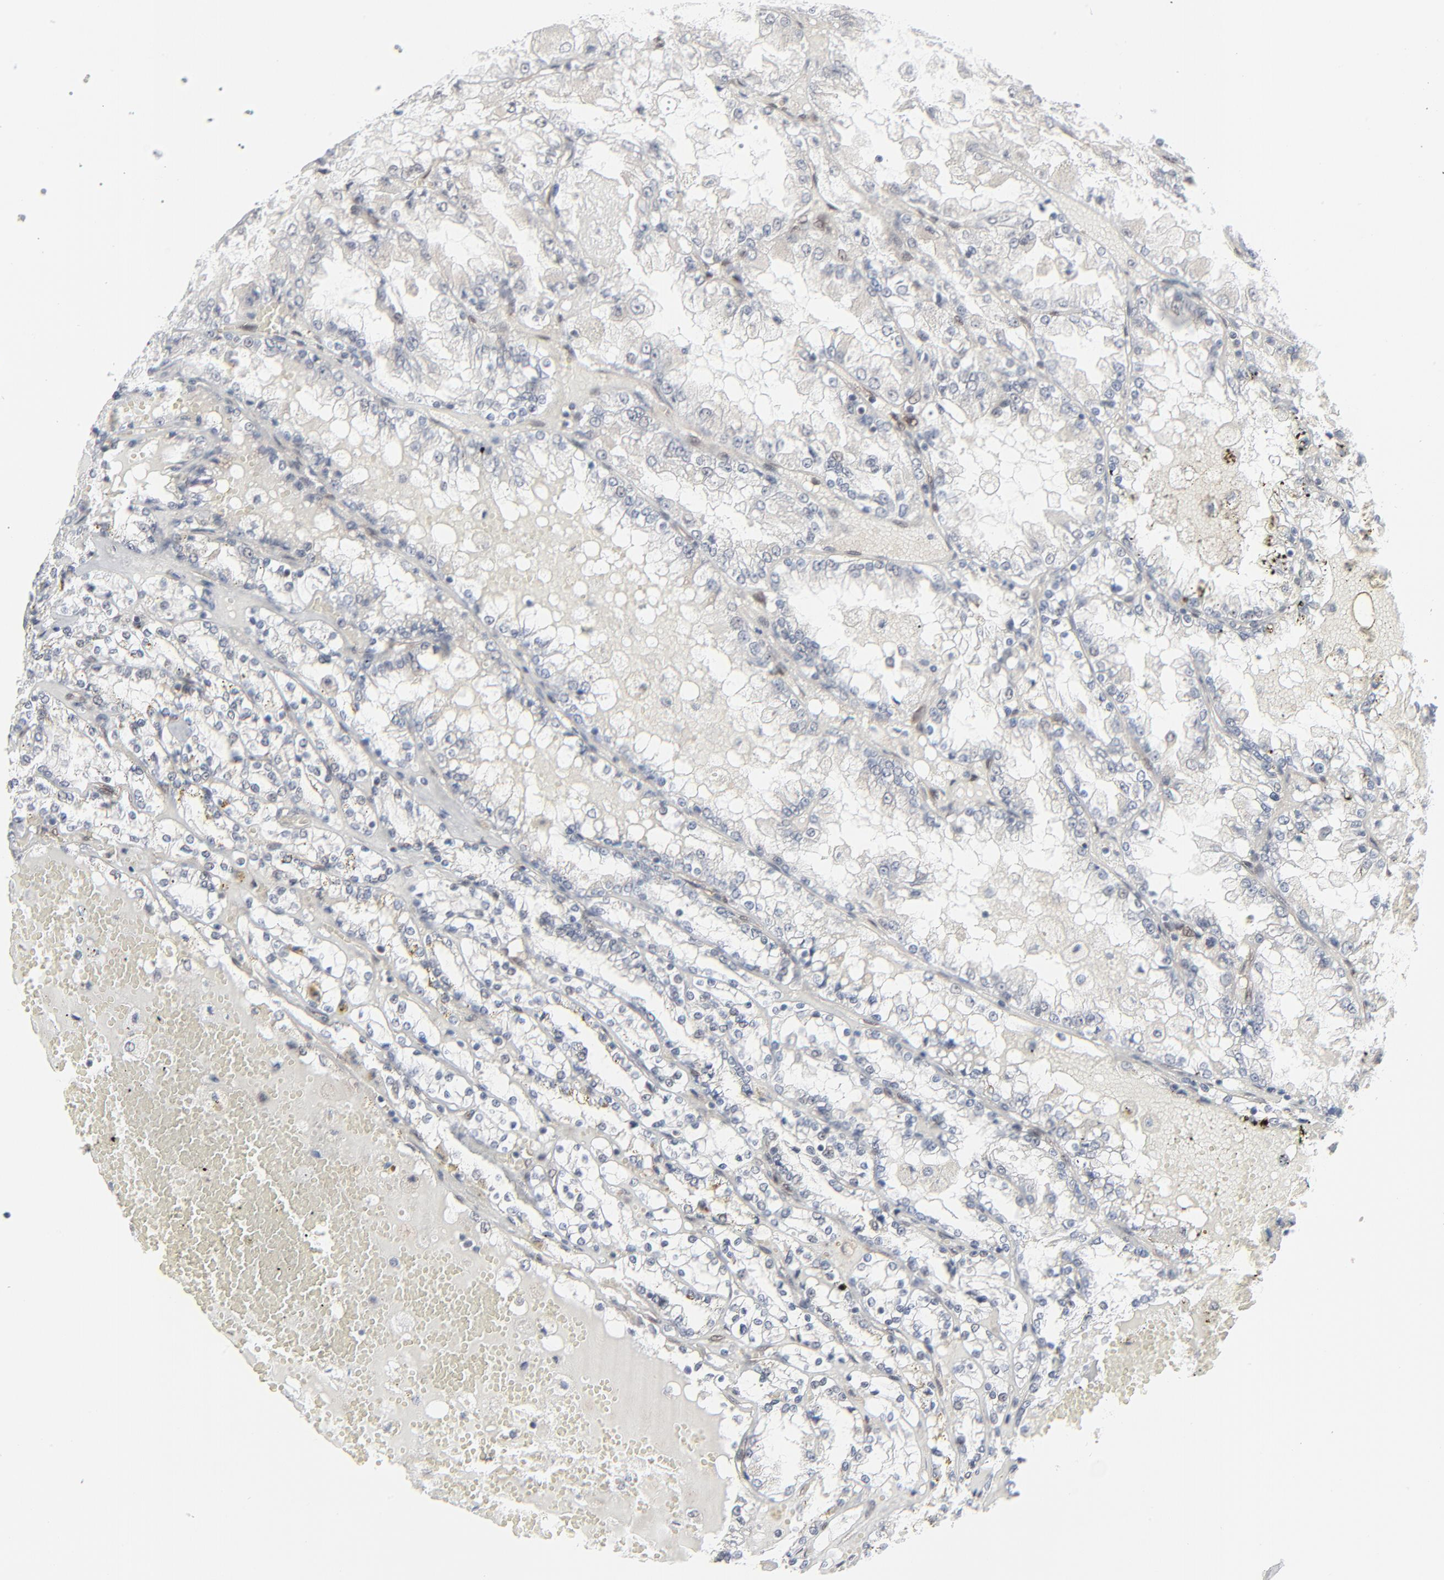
{"staining": {"intensity": "negative", "quantity": "none", "location": "none"}, "tissue": "renal cancer", "cell_type": "Tumor cells", "image_type": "cancer", "snomed": [{"axis": "morphology", "description": "Adenocarcinoma, NOS"}, {"axis": "topography", "description": "Kidney"}], "caption": "Immunohistochemical staining of human renal cancer exhibits no significant staining in tumor cells.", "gene": "AKT1", "patient": {"sex": "female", "age": 56}}